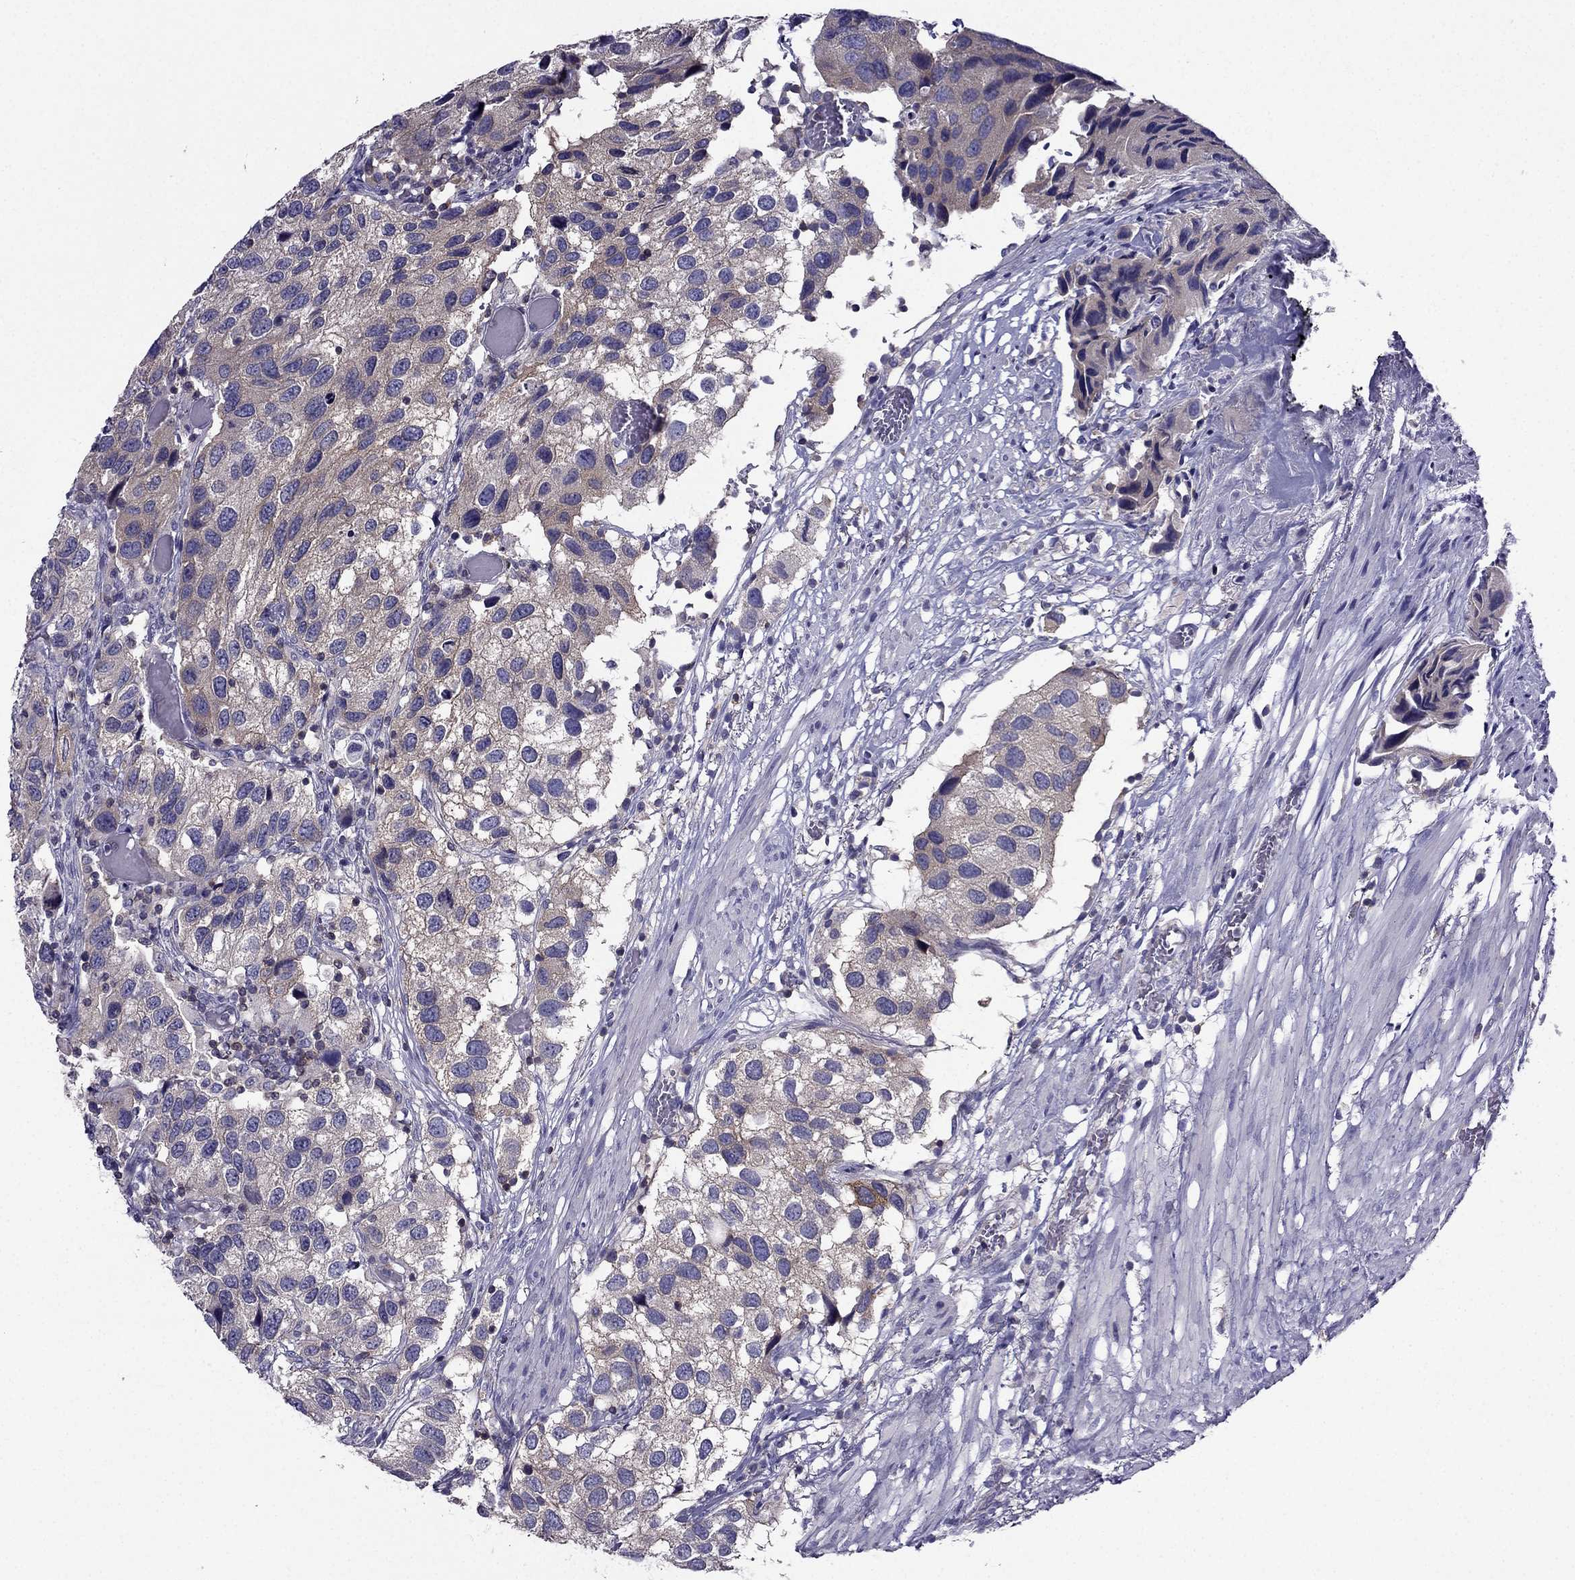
{"staining": {"intensity": "negative", "quantity": "none", "location": "none"}, "tissue": "urothelial cancer", "cell_type": "Tumor cells", "image_type": "cancer", "snomed": [{"axis": "morphology", "description": "Urothelial carcinoma, High grade"}, {"axis": "topography", "description": "Urinary bladder"}], "caption": "The photomicrograph shows no significant positivity in tumor cells of urothelial cancer. (Brightfield microscopy of DAB immunohistochemistry at high magnification).", "gene": "AAK1", "patient": {"sex": "male", "age": 79}}